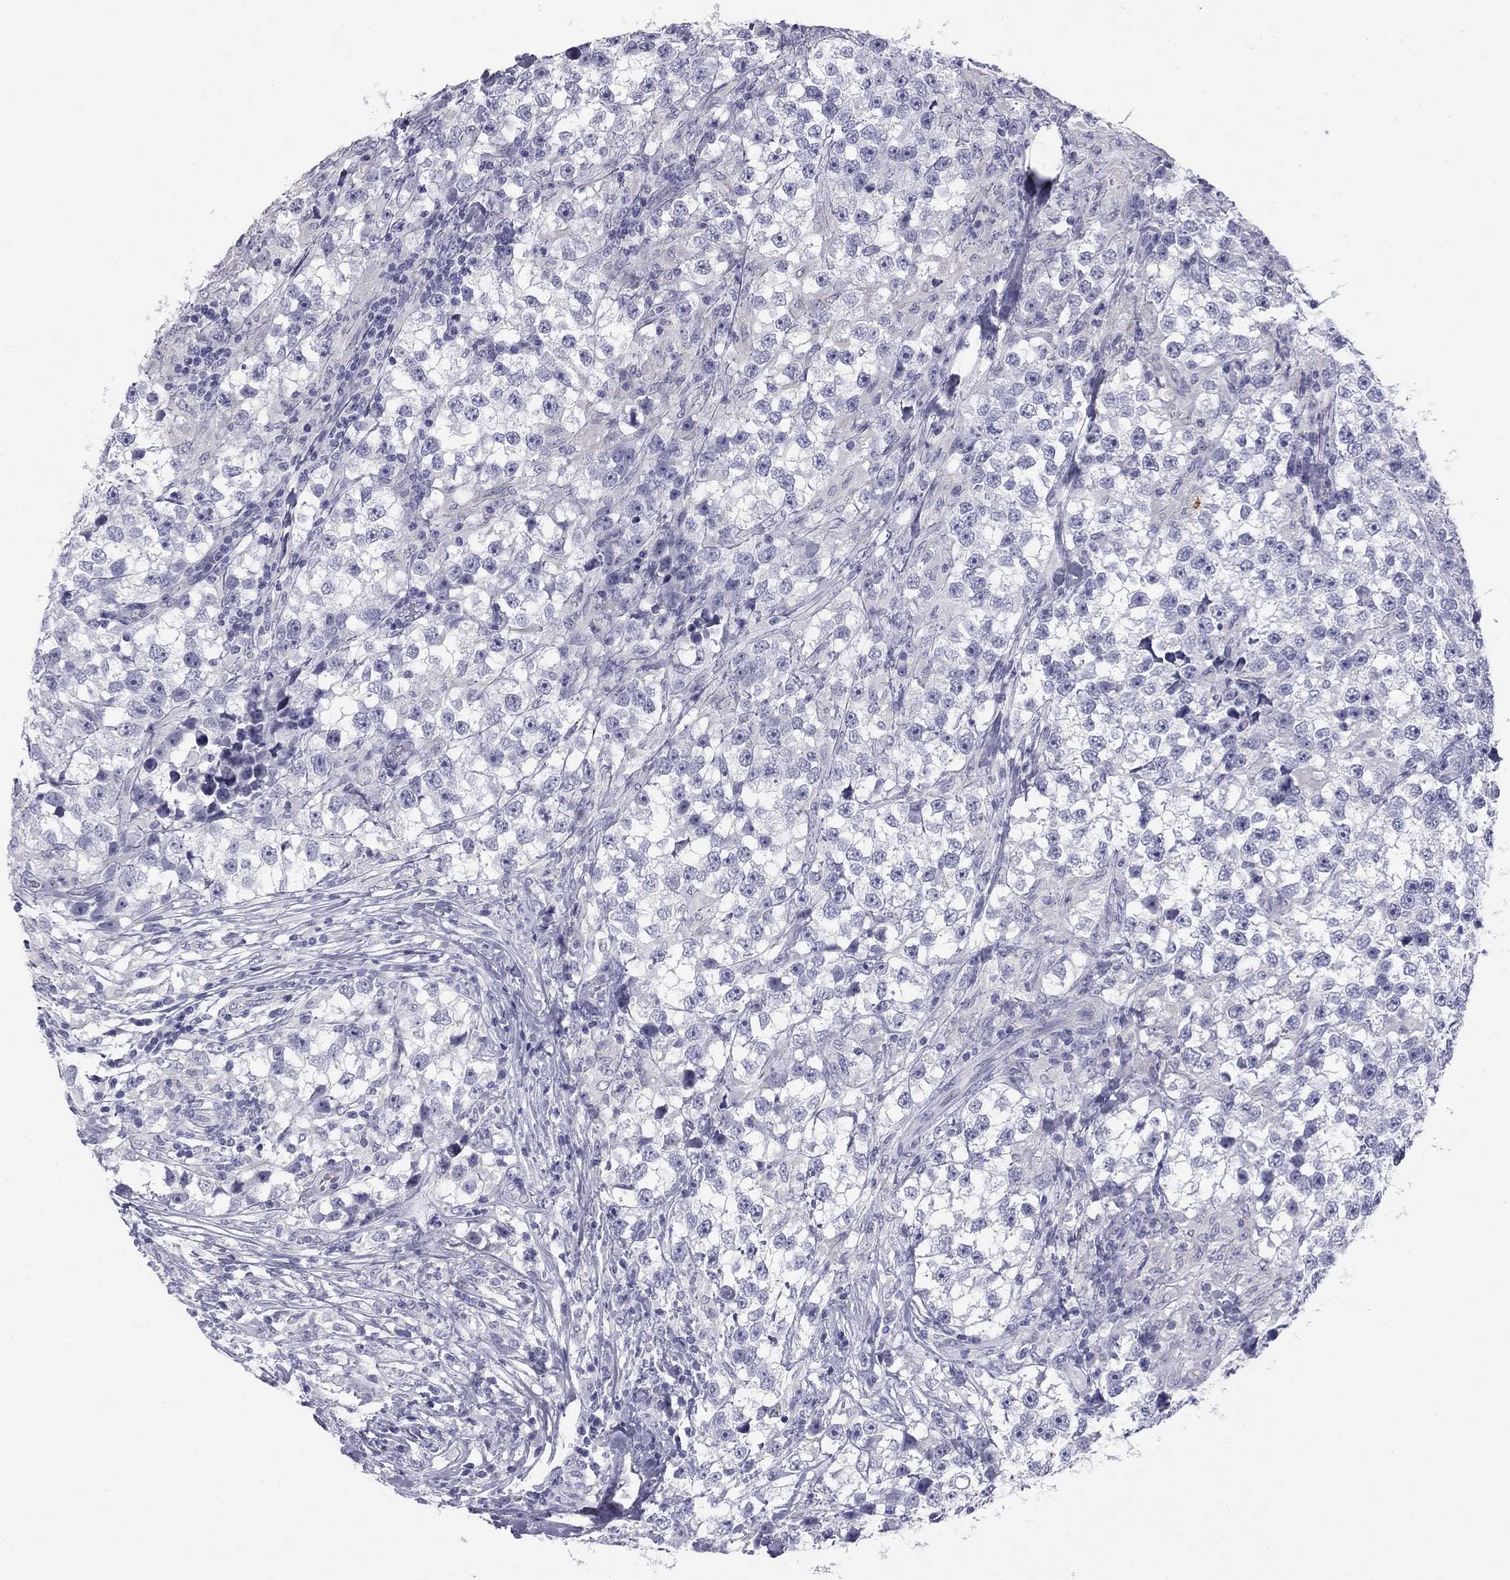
{"staining": {"intensity": "negative", "quantity": "none", "location": "none"}, "tissue": "testis cancer", "cell_type": "Tumor cells", "image_type": "cancer", "snomed": [{"axis": "morphology", "description": "Seminoma, NOS"}, {"axis": "topography", "description": "Testis"}], "caption": "An immunohistochemistry image of testis cancer is shown. There is no staining in tumor cells of testis cancer.", "gene": "TFAP2B", "patient": {"sex": "male", "age": 46}}